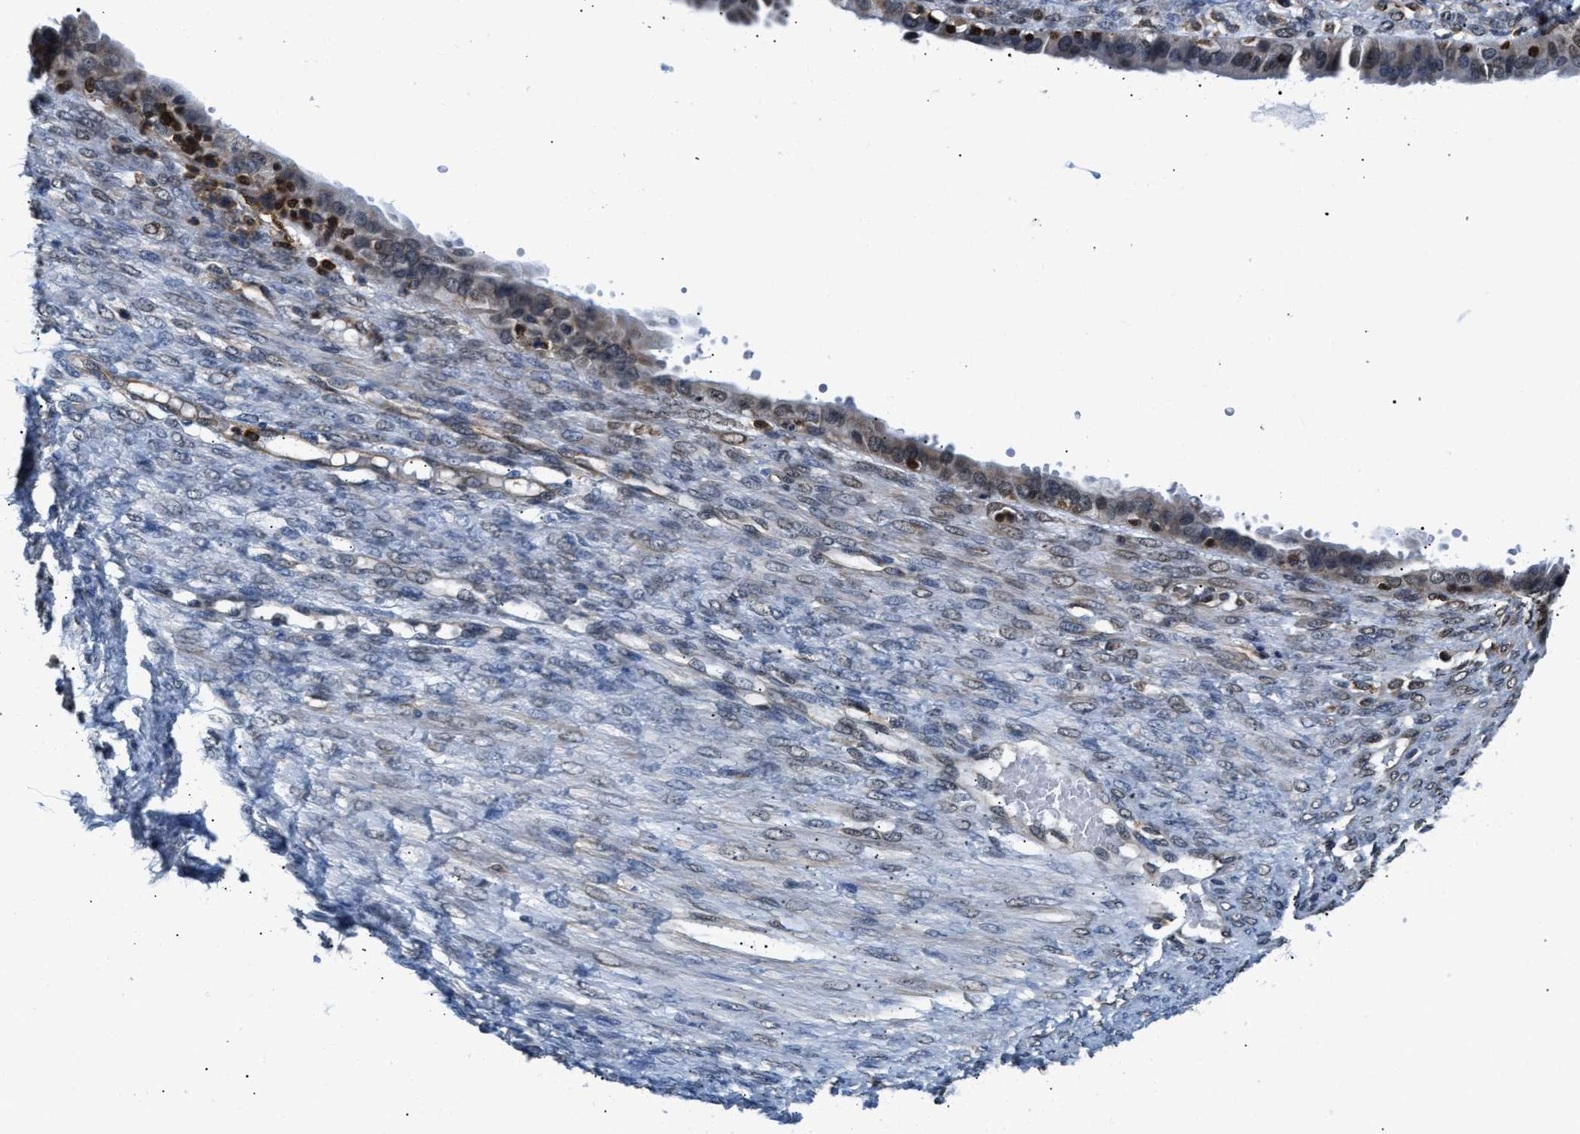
{"staining": {"intensity": "weak", "quantity": "<25%", "location": "nuclear"}, "tissue": "ovarian cancer", "cell_type": "Tumor cells", "image_type": "cancer", "snomed": [{"axis": "morphology", "description": "Cystadenocarcinoma, serous, NOS"}, {"axis": "topography", "description": "Ovary"}], "caption": "This is an immunohistochemistry (IHC) micrograph of human ovarian cancer. There is no staining in tumor cells.", "gene": "STK10", "patient": {"sex": "female", "age": 58}}